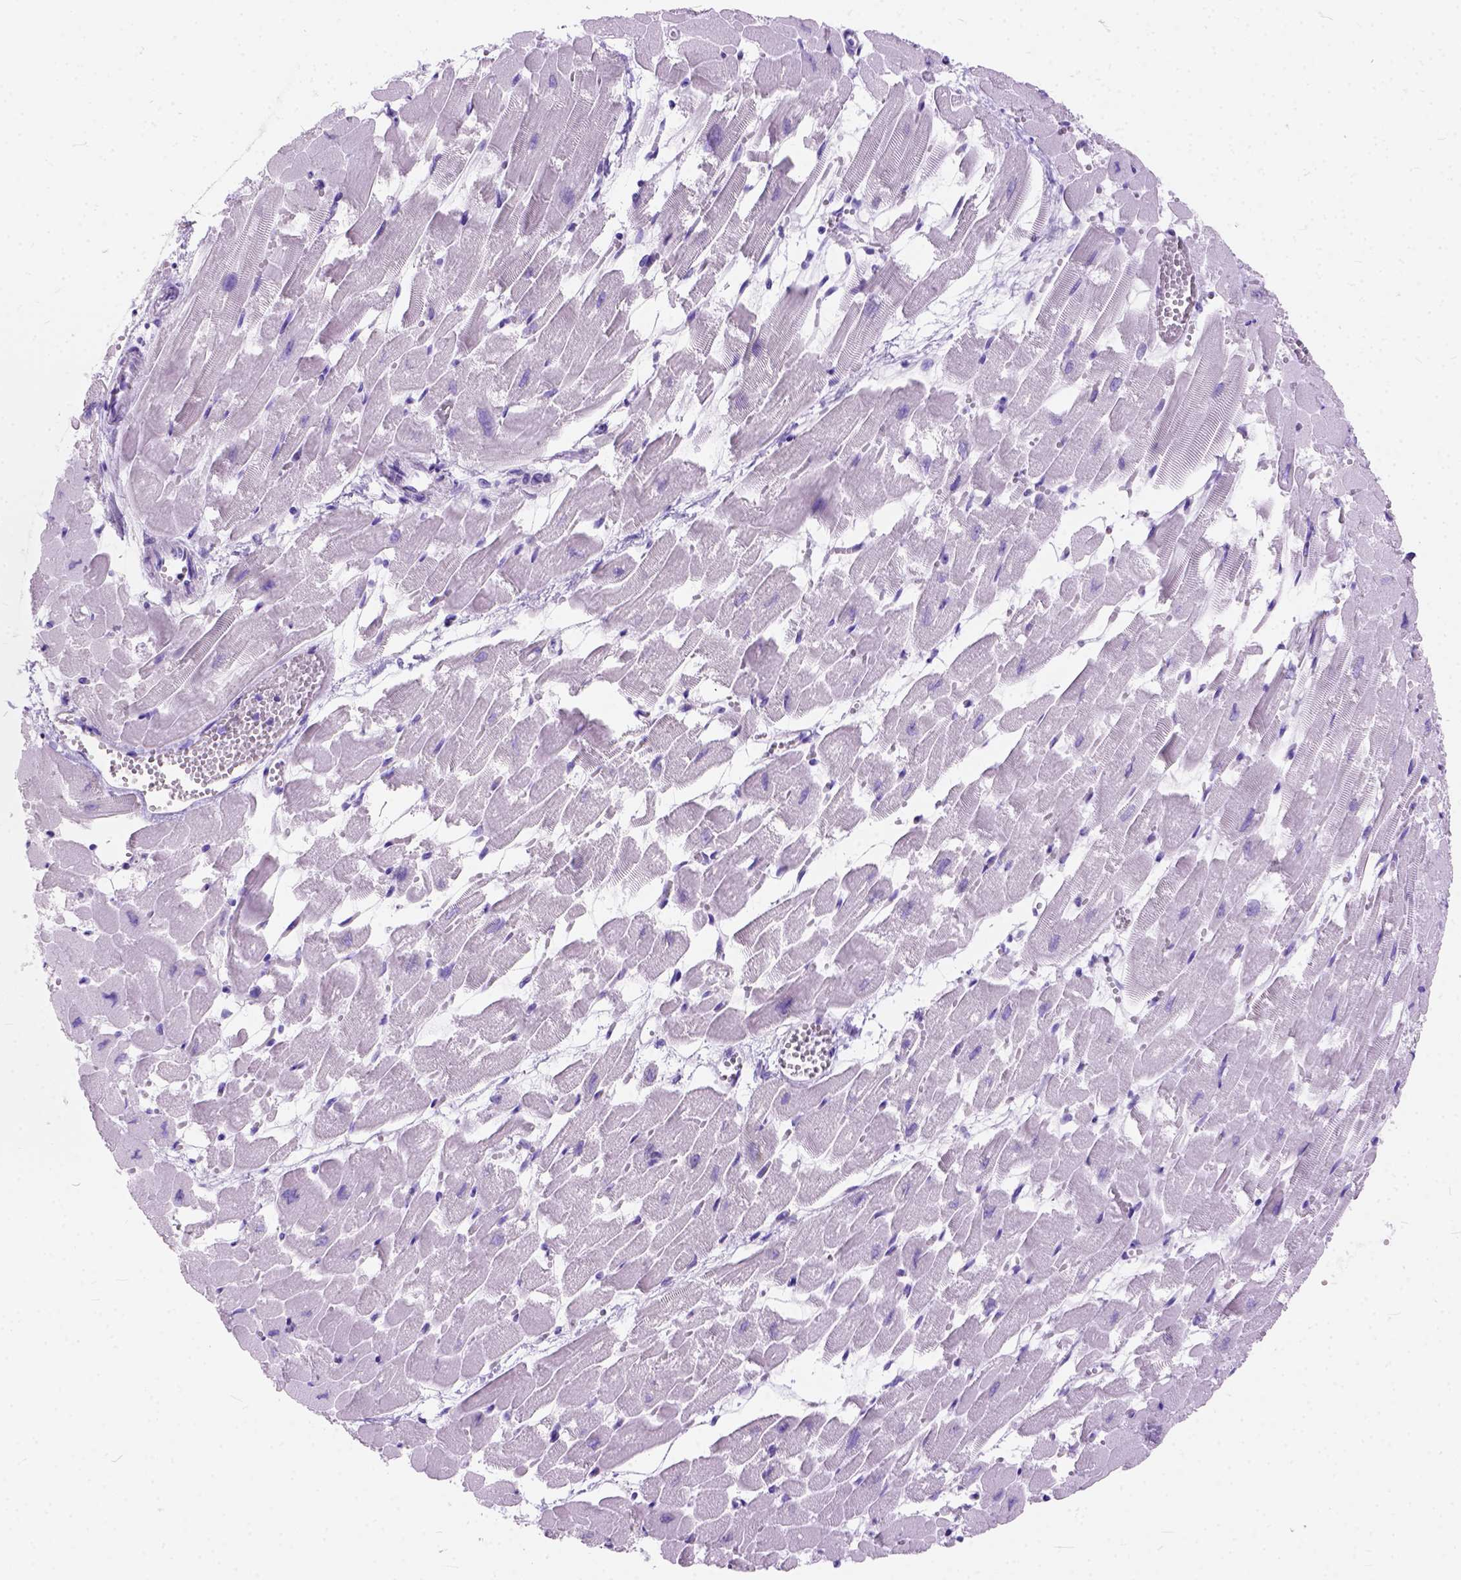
{"staining": {"intensity": "negative", "quantity": "none", "location": "none"}, "tissue": "heart muscle", "cell_type": "Cardiomyocytes", "image_type": "normal", "snomed": [{"axis": "morphology", "description": "Normal tissue, NOS"}, {"axis": "topography", "description": "Heart"}], "caption": "Human heart muscle stained for a protein using immunohistochemistry displays no staining in cardiomyocytes.", "gene": "C1QTNF3", "patient": {"sex": "female", "age": 52}}